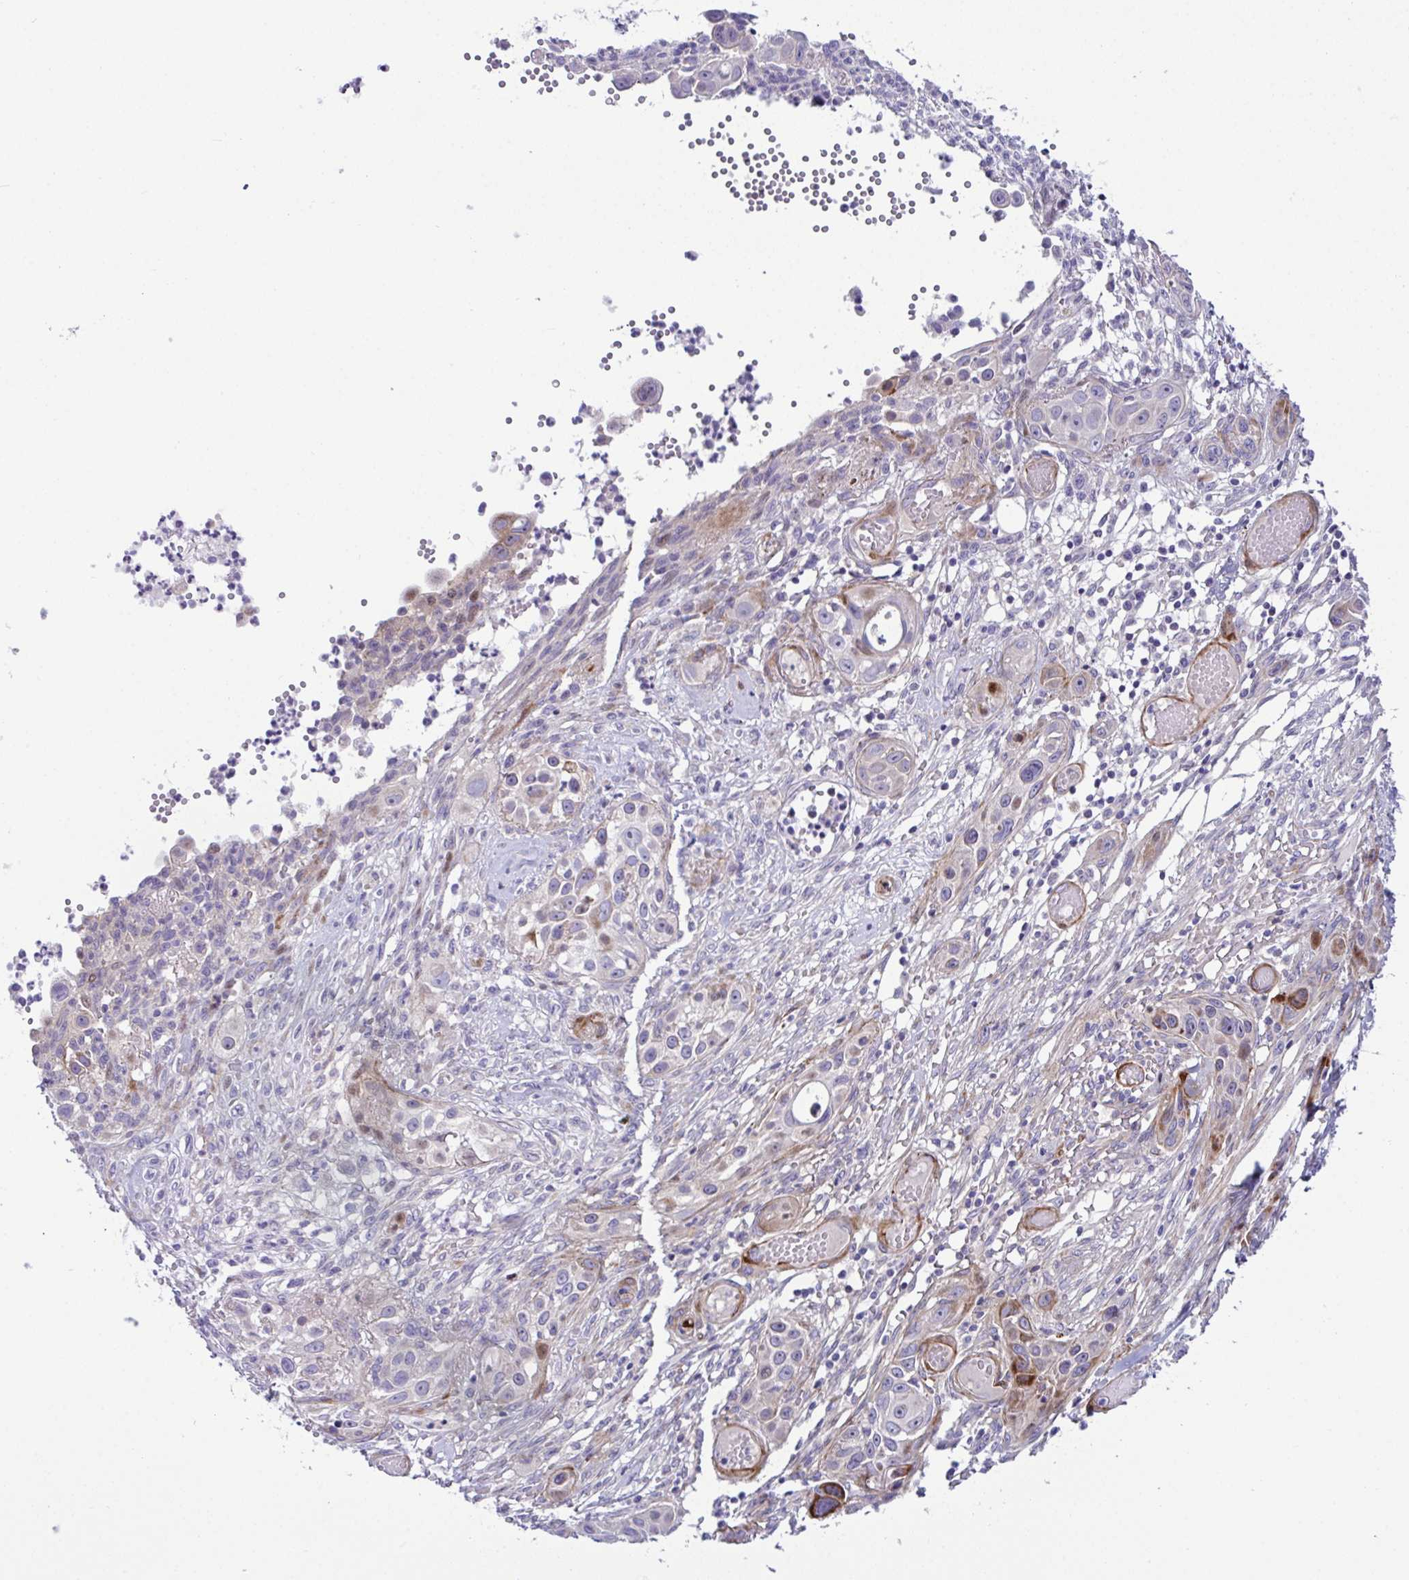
{"staining": {"intensity": "moderate", "quantity": "<25%", "location": "cytoplasmic/membranous"}, "tissue": "skin cancer", "cell_type": "Tumor cells", "image_type": "cancer", "snomed": [{"axis": "morphology", "description": "Squamous cell carcinoma, NOS"}, {"axis": "topography", "description": "Skin"}], "caption": "Moderate cytoplasmic/membranous positivity for a protein is seen in approximately <25% of tumor cells of skin squamous cell carcinoma using immunohistochemistry (IHC).", "gene": "ZNF713", "patient": {"sex": "female", "age": 69}}